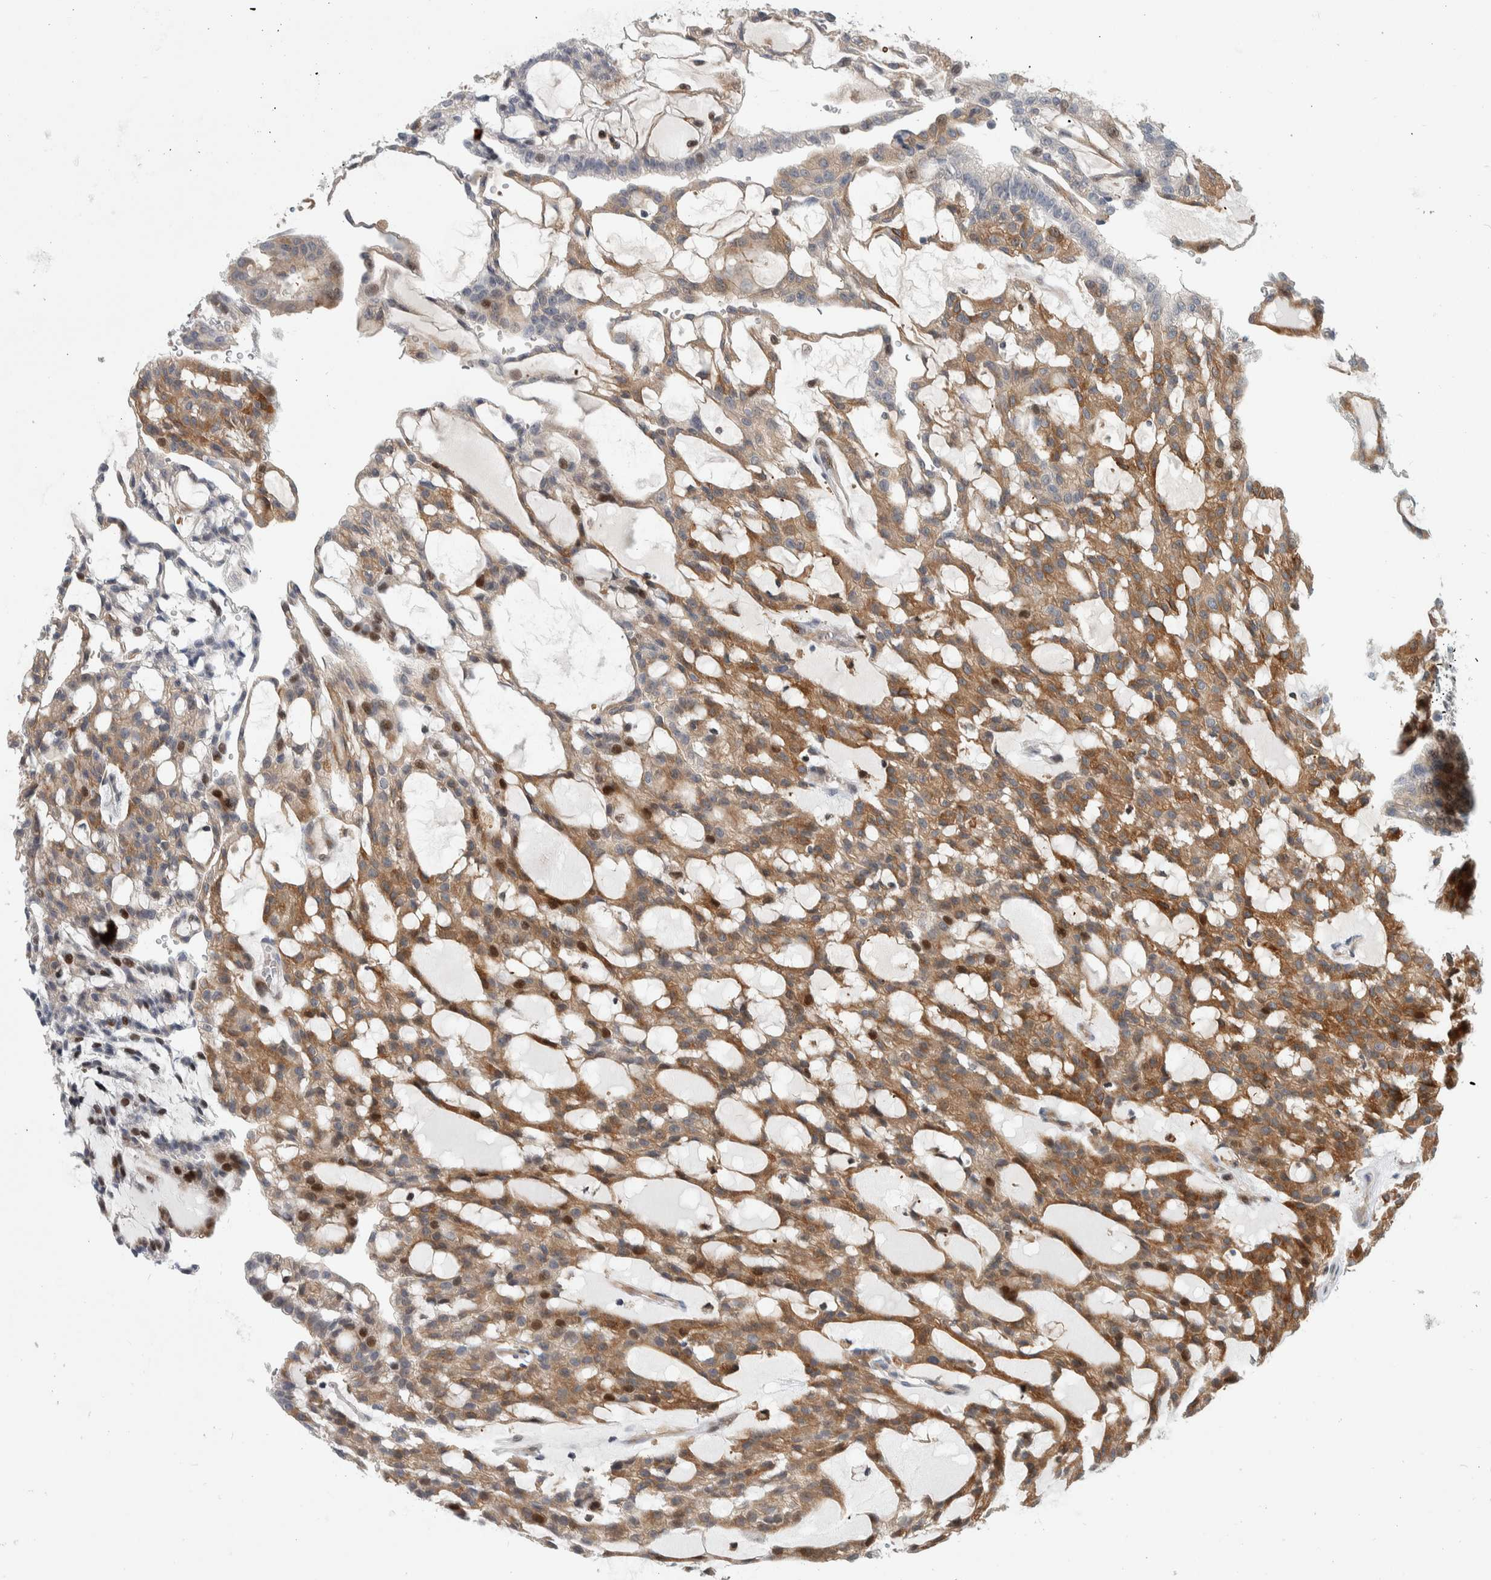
{"staining": {"intensity": "moderate", "quantity": ">75%", "location": "cytoplasmic/membranous,nuclear"}, "tissue": "renal cancer", "cell_type": "Tumor cells", "image_type": "cancer", "snomed": [{"axis": "morphology", "description": "Adenocarcinoma, NOS"}, {"axis": "topography", "description": "Kidney"}], "caption": "Renal cancer stained with DAB (3,3'-diaminobenzidine) IHC displays medium levels of moderate cytoplasmic/membranous and nuclear staining in about >75% of tumor cells.", "gene": "MSL1", "patient": {"sex": "male", "age": 63}}